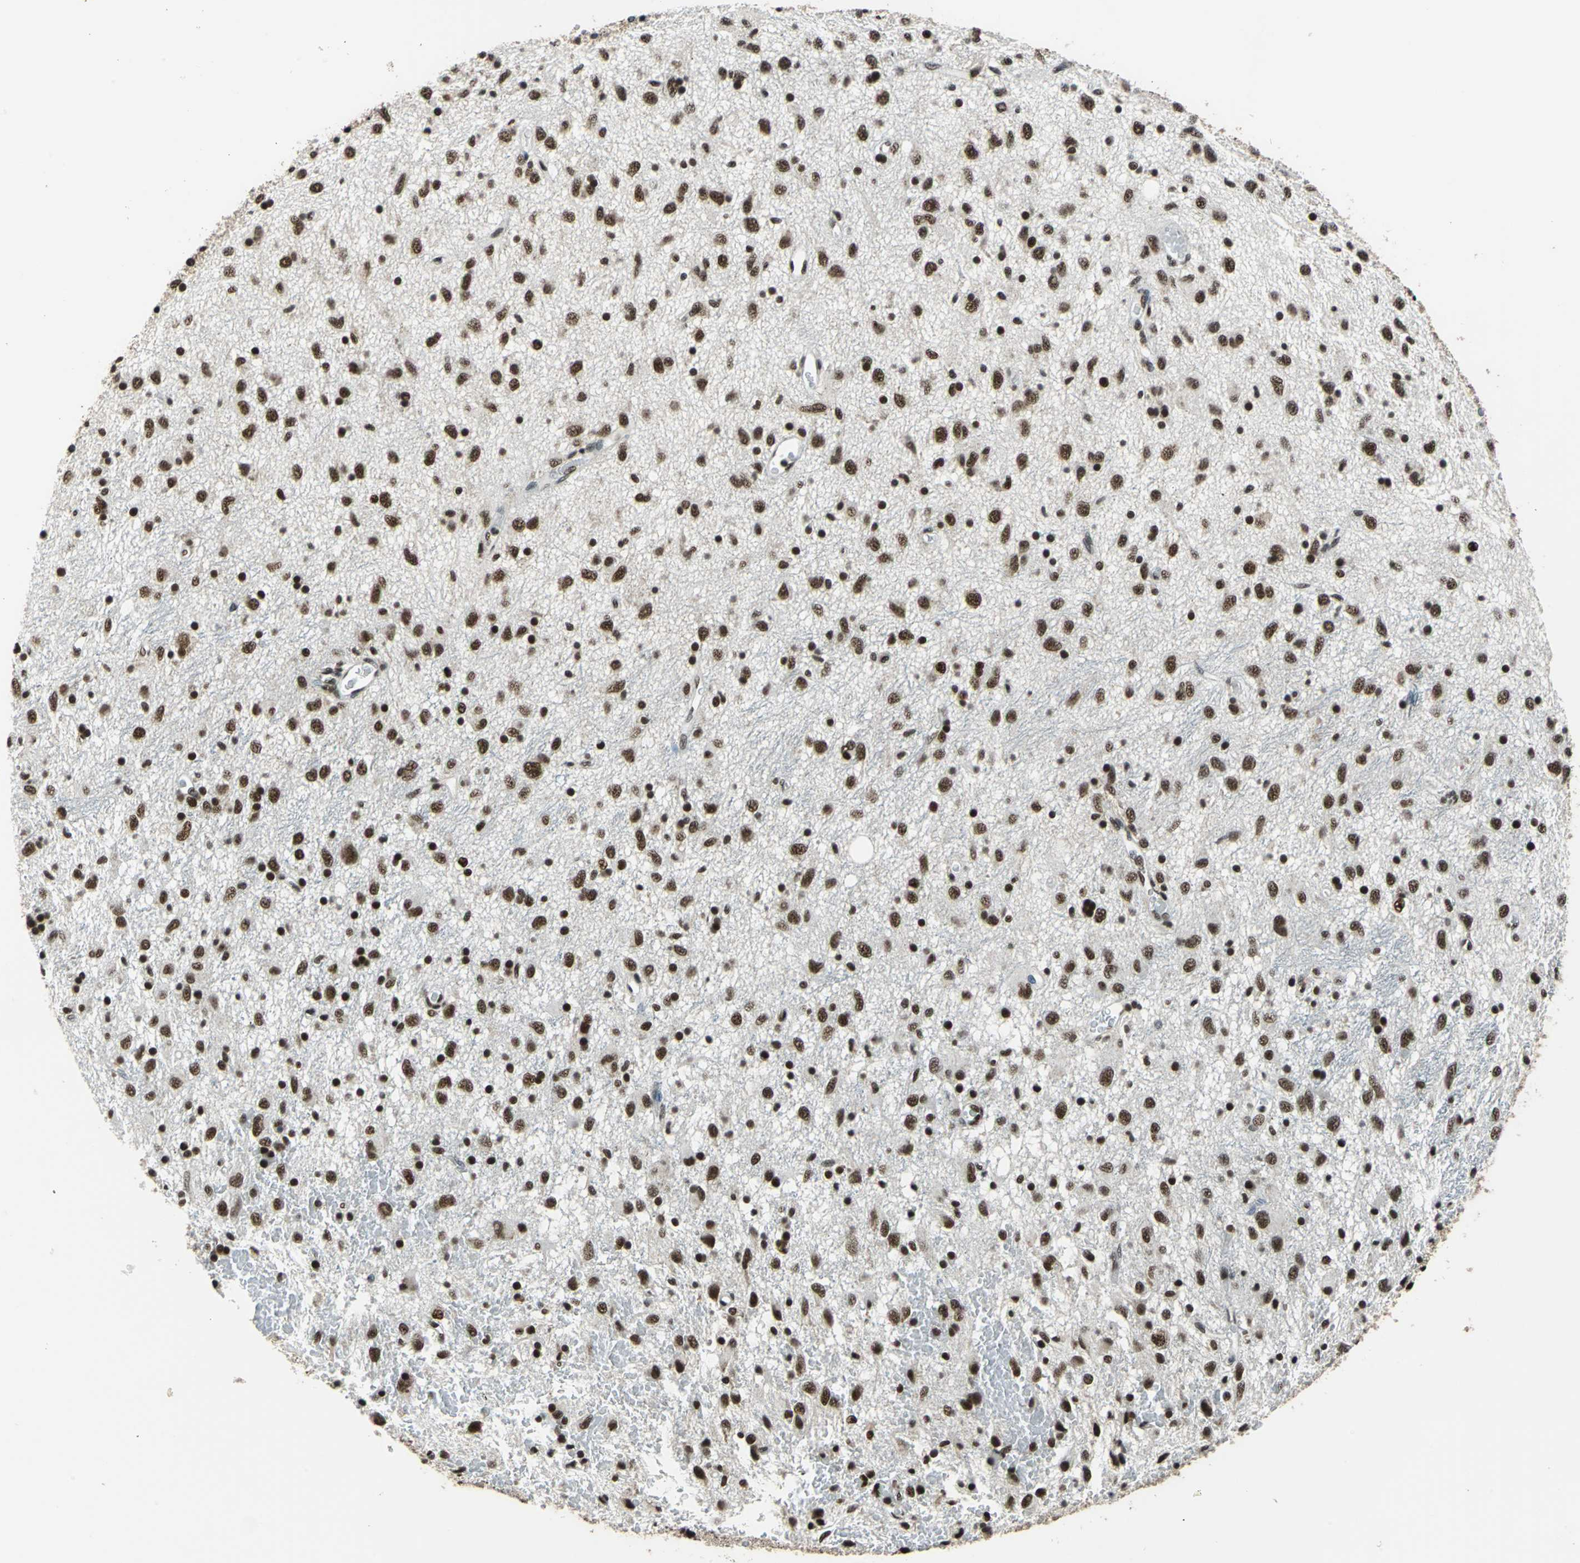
{"staining": {"intensity": "strong", "quantity": ">75%", "location": "nuclear"}, "tissue": "glioma", "cell_type": "Tumor cells", "image_type": "cancer", "snomed": [{"axis": "morphology", "description": "Glioma, malignant, Low grade"}, {"axis": "topography", "description": "Brain"}], "caption": "IHC histopathology image of malignant glioma (low-grade) stained for a protein (brown), which reveals high levels of strong nuclear expression in about >75% of tumor cells.", "gene": "BCLAF1", "patient": {"sex": "male", "age": 77}}